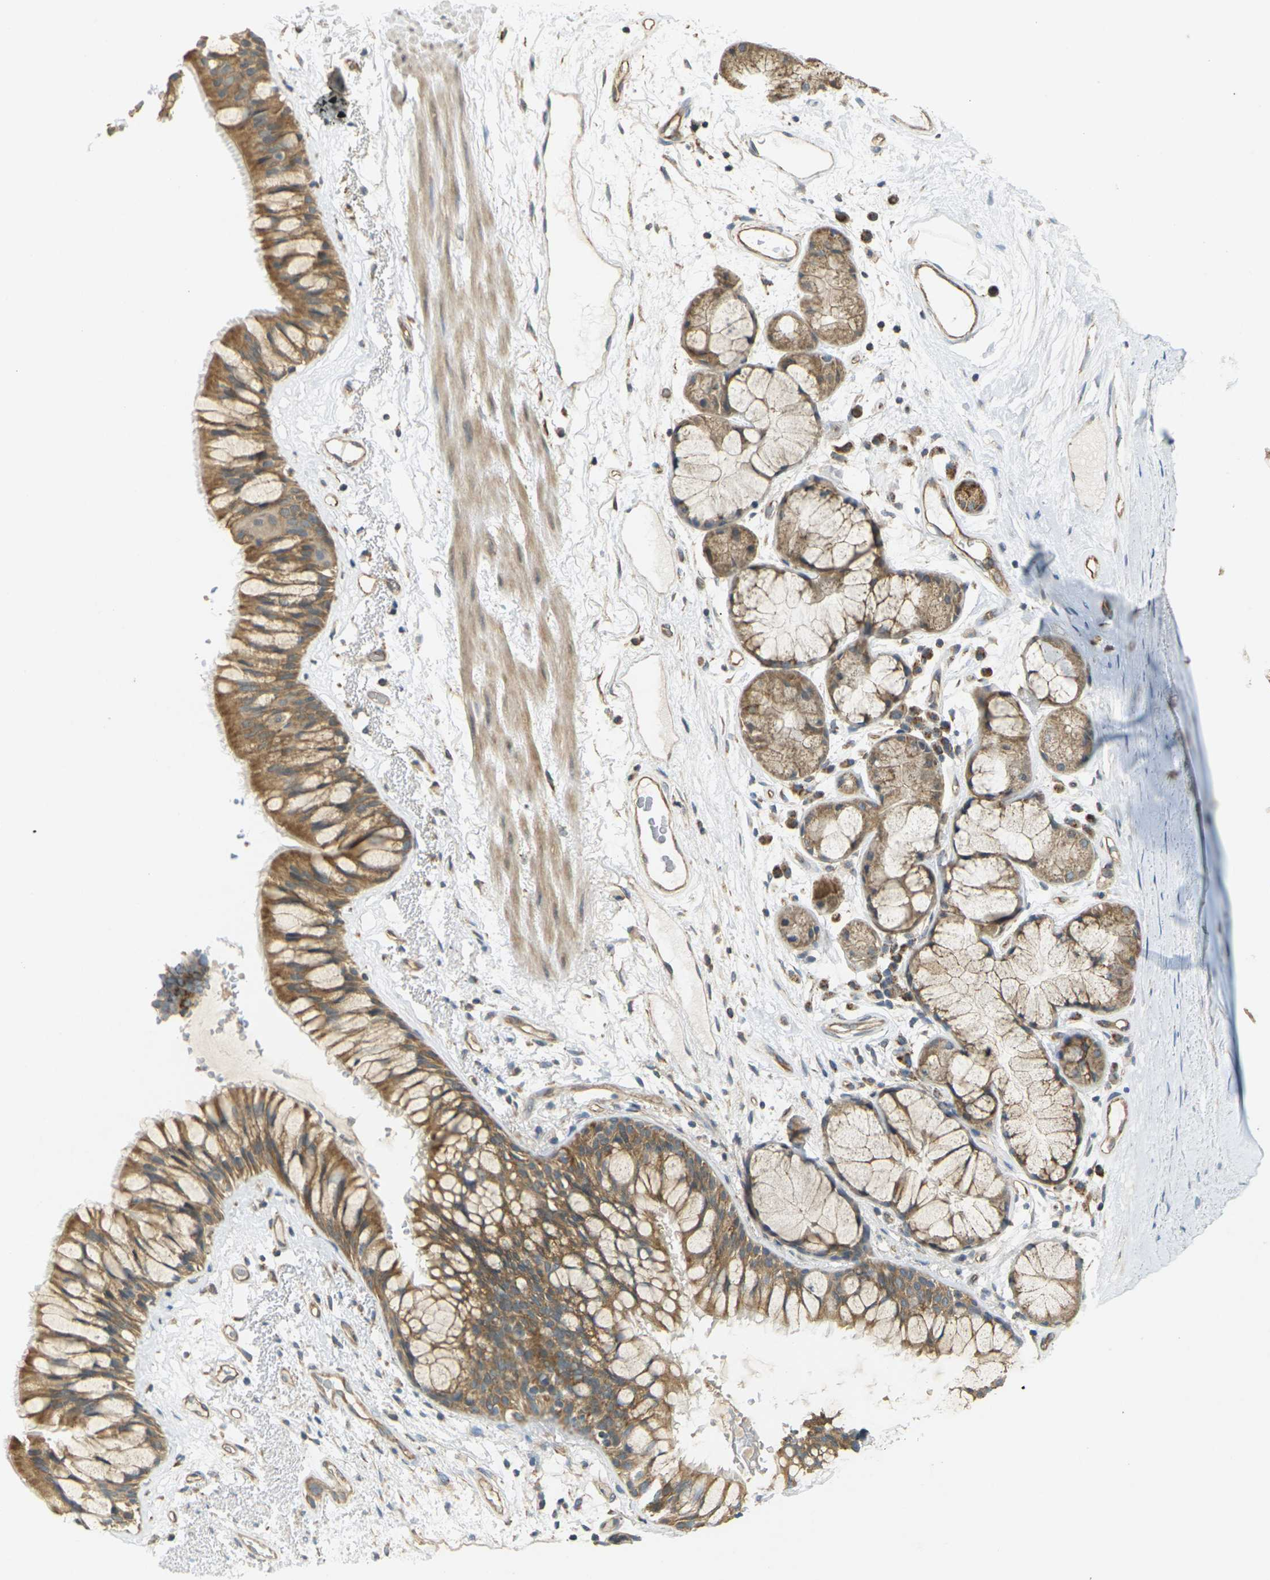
{"staining": {"intensity": "moderate", "quantity": ">75%", "location": "cytoplasmic/membranous"}, "tissue": "bronchus", "cell_type": "Respiratory epithelial cells", "image_type": "normal", "snomed": [{"axis": "morphology", "description": "Normal tissue, NOS"}, {"axis": "topography", "description": "Bronchus"}], "caption": "Bronchus stained with DAB (3,3'-diaminobenzidine) IHC exhibits medium levels of moderate cytoplasmic/membranous expression in about >75% of respiratory epithelial cells.", "gene": "KSR1", "patient": {"sex": "male", "age": 66}}